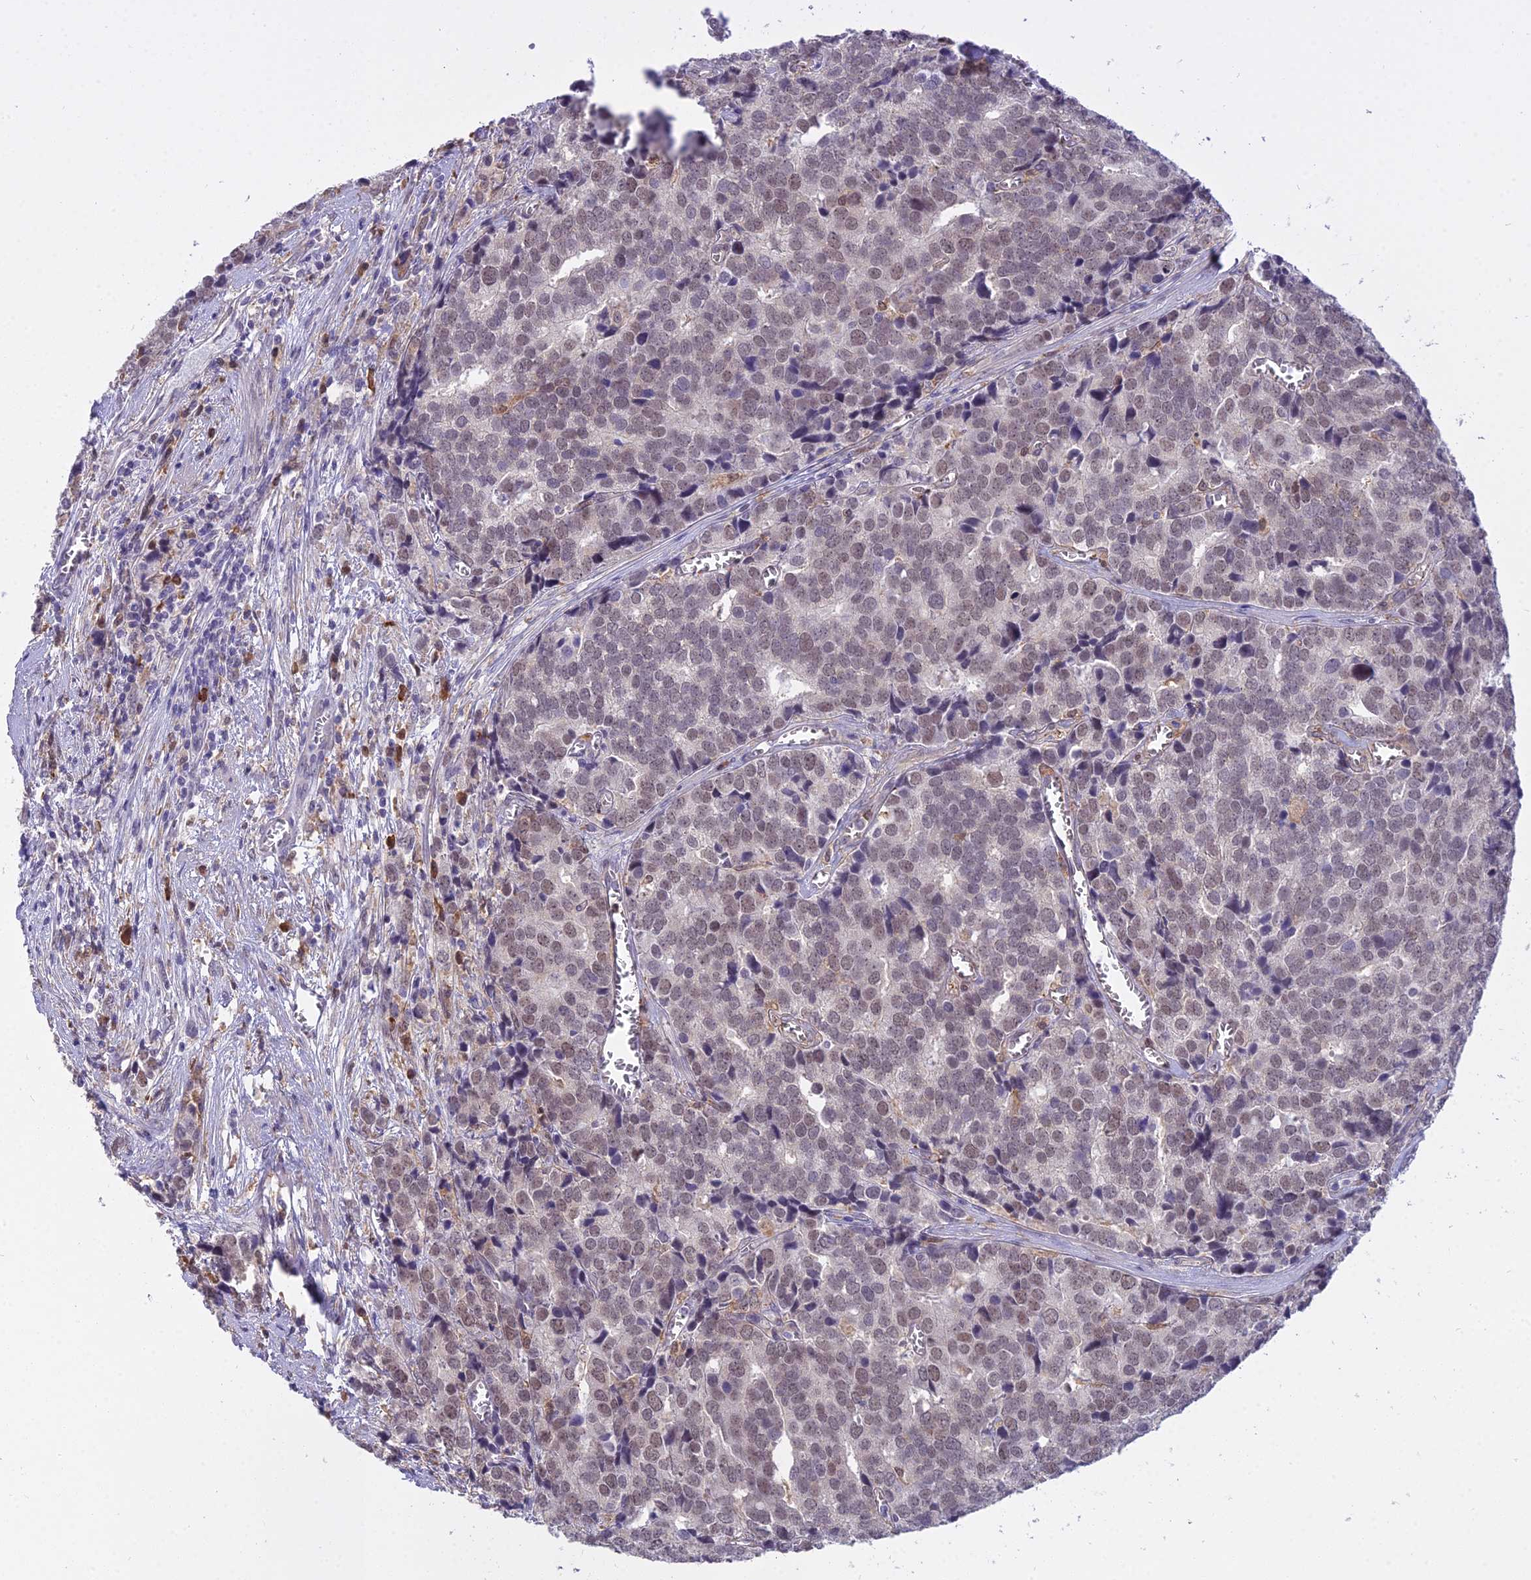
{"staining": {"intensity": "weak", "quantity": "25%-75%", "location": "nuclear"}, "tissue": "prostate cancer", "cell_type": "Tumor cells", "image_type": "cancer", "snomed": [{"axis": "morphology", "description": "Adenocarcinoma, High grade"}, {"axis": "topography", "description": "Prostate"}], "caption": "Immunohistochemical staining of prostate cancer (high-grade adenocarcinoma) exhibits weak nuclear protein positivity in about 25%-75% of tumor cells.", "gene": "BLNK", "patient": {"sex": "male", "age": 71}}